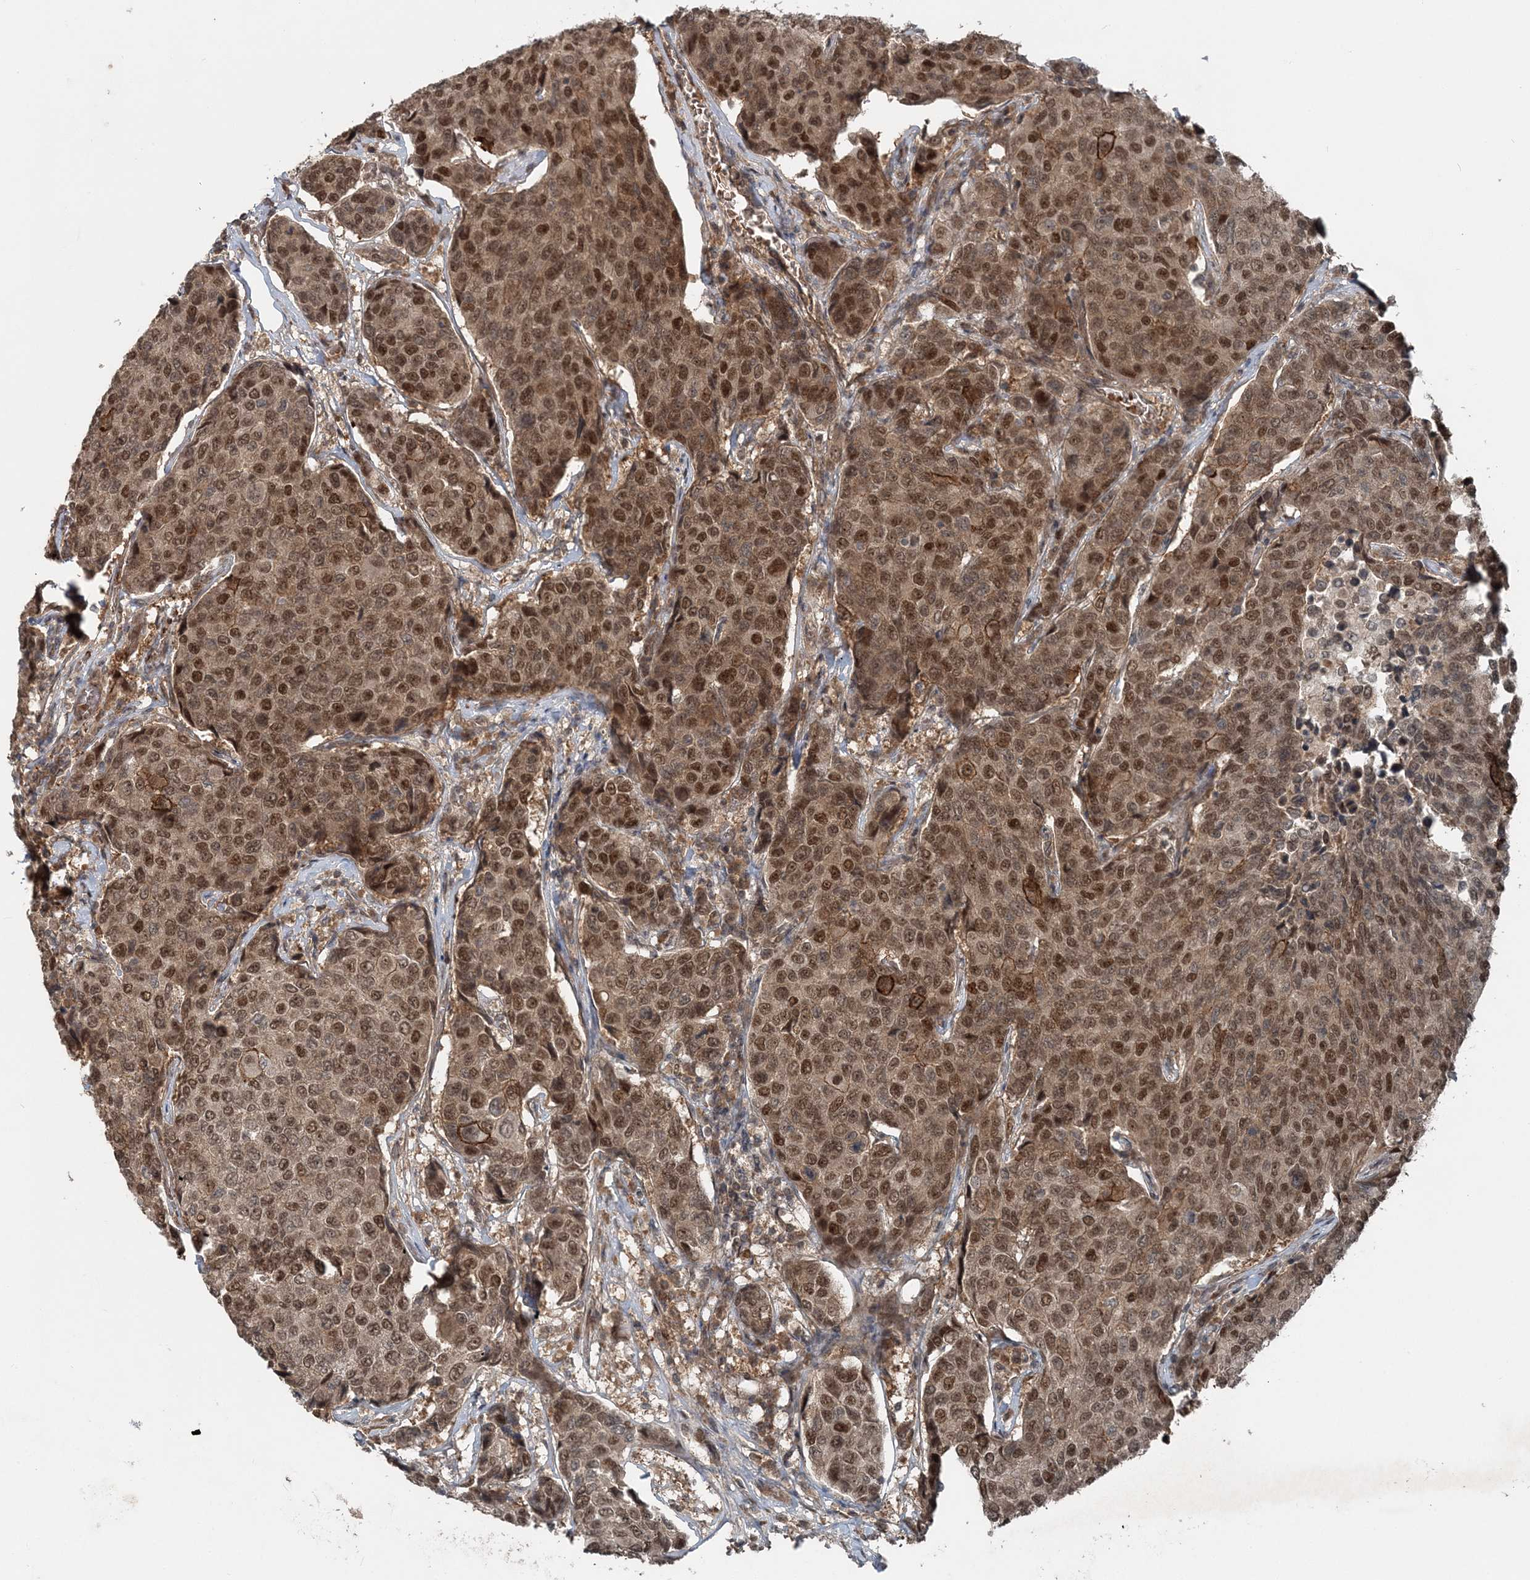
{"staining": {"intensity": "moderate", "quantity": ">75%", "location": "cytoplasmic/membranous,nuclear"}, "tissue": "breast cancer", "cell_type": "Tumor cells", "image_type": "cancer", "snomed": [{"axis": "morphology", "description": "Duct carcinoma"}, {"axis": "topography", "description": "Breast"}], "caption": "Tumor cells exhibit medium levels of moderate cytoplasmic/membranous and nuclear staining in approximately >75% of cells in invasive ductal carcinoma (breast).", "gene": "FBXL17", "patient": {"sex": "female", "age": 55}}